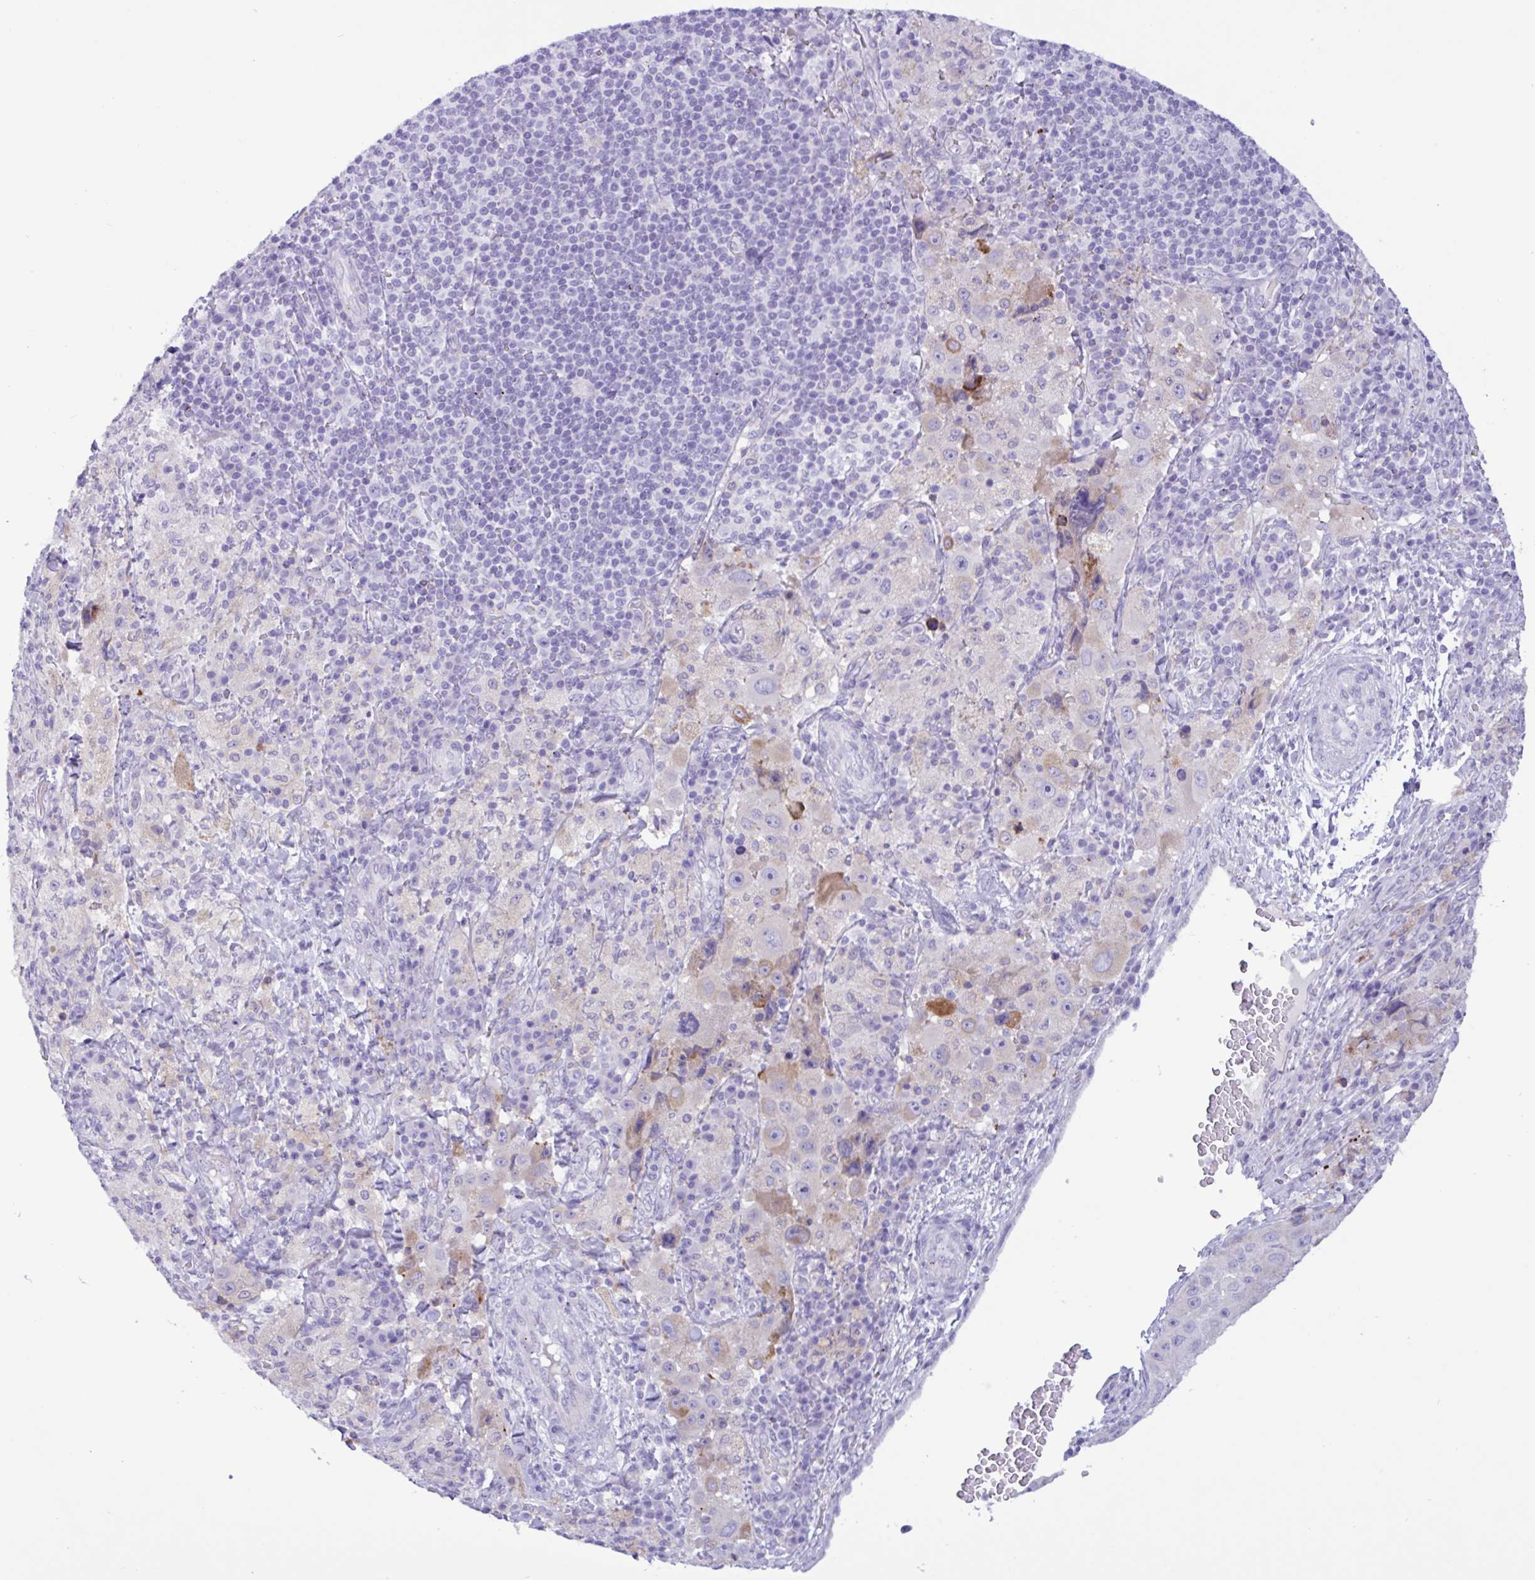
{"staining": {"intensity": "moderate", "quantity": "<25%", "location": "cytoplasmic/membranous"}, "tissue": "melanoma", "cell_type": "Tumor cells", "image_type": "cancer", "snomed": [{"axis": "morphology", "description": "Malignant melanoma, Metastatic site"}, {"axis": "topography", "description": "Lymph node"}], "caption": "The histopathology image demonstrates a brown stain indicating the presence of a protein in the cytoplasmic/membranous of tumor cells in melanoma.", "gene": "SREBF1", "patient": {"sex": "male", "age": 62}}